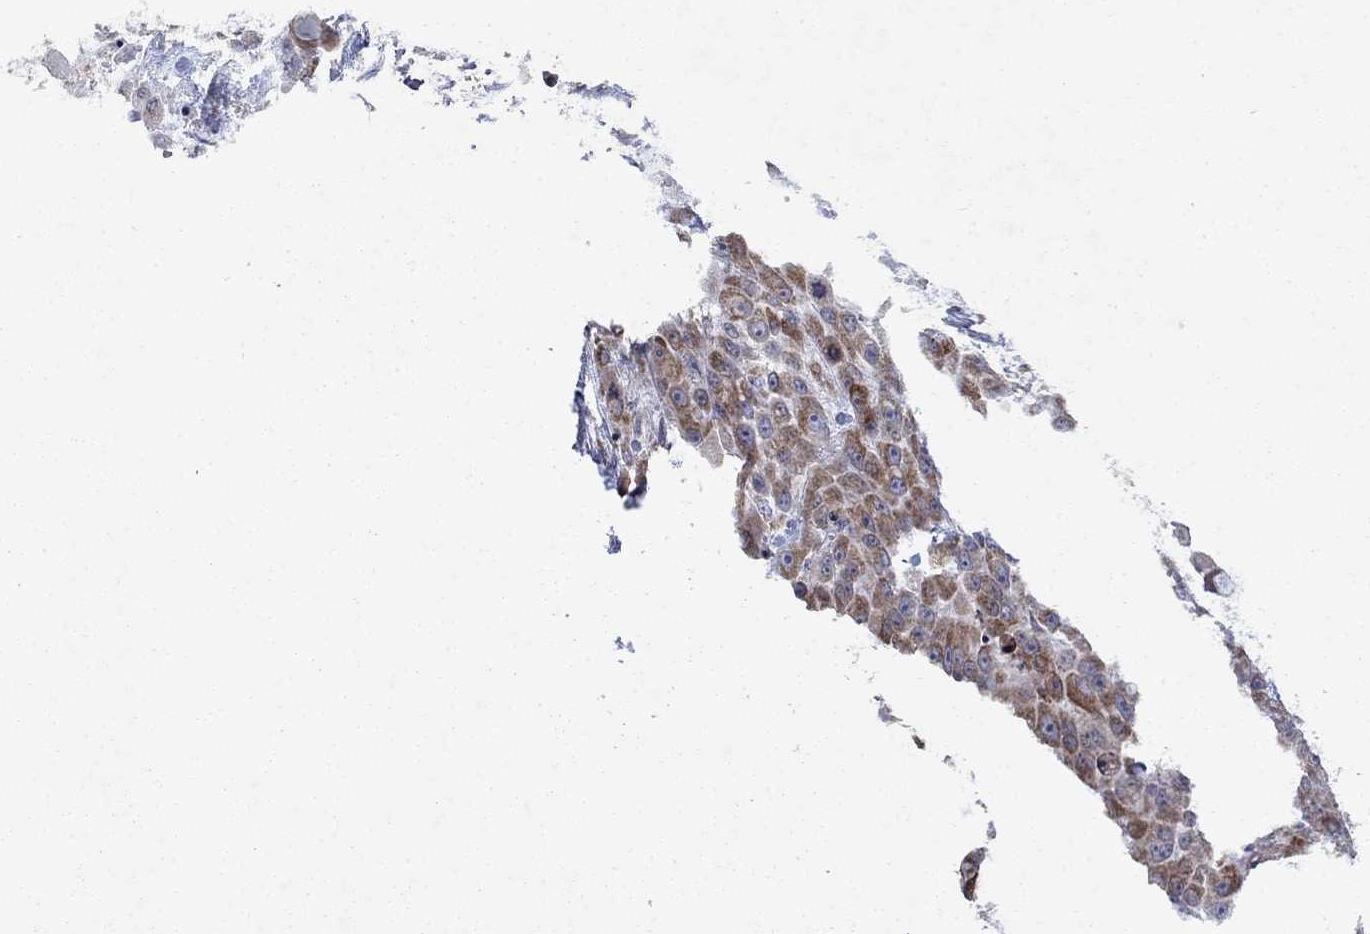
{"staining": {"intensity": "moderate", "quantity": "25%-75%", "location": "cytoplasmic/membranous"}, "tissue": "stomach cancer", "cell_type": "Tumor cells", "image_type": "cancer", "snomed": [{"axis": "morphology", "description": "Adenocarcinoma, NOS"}, {"axis": "topography", "description": "Stomach"}], "caption": "Immunohistochemistry (IHC) staining of adenocarcinoma (stomach), which demonstrates medium levels of moderate cytoplasmic/membranous positivity in about 25%-75% of tumor cells indicating moderate cytoplasmic/membranous protein staining. The staining was performed using DAB (3,3'-diaminobenzidine) (brown) for protein detection and nuclei were counterstained in hematoxylin (blue).", "gene": "TMEM97", "patient": {"sex": "female", "age": 76}}